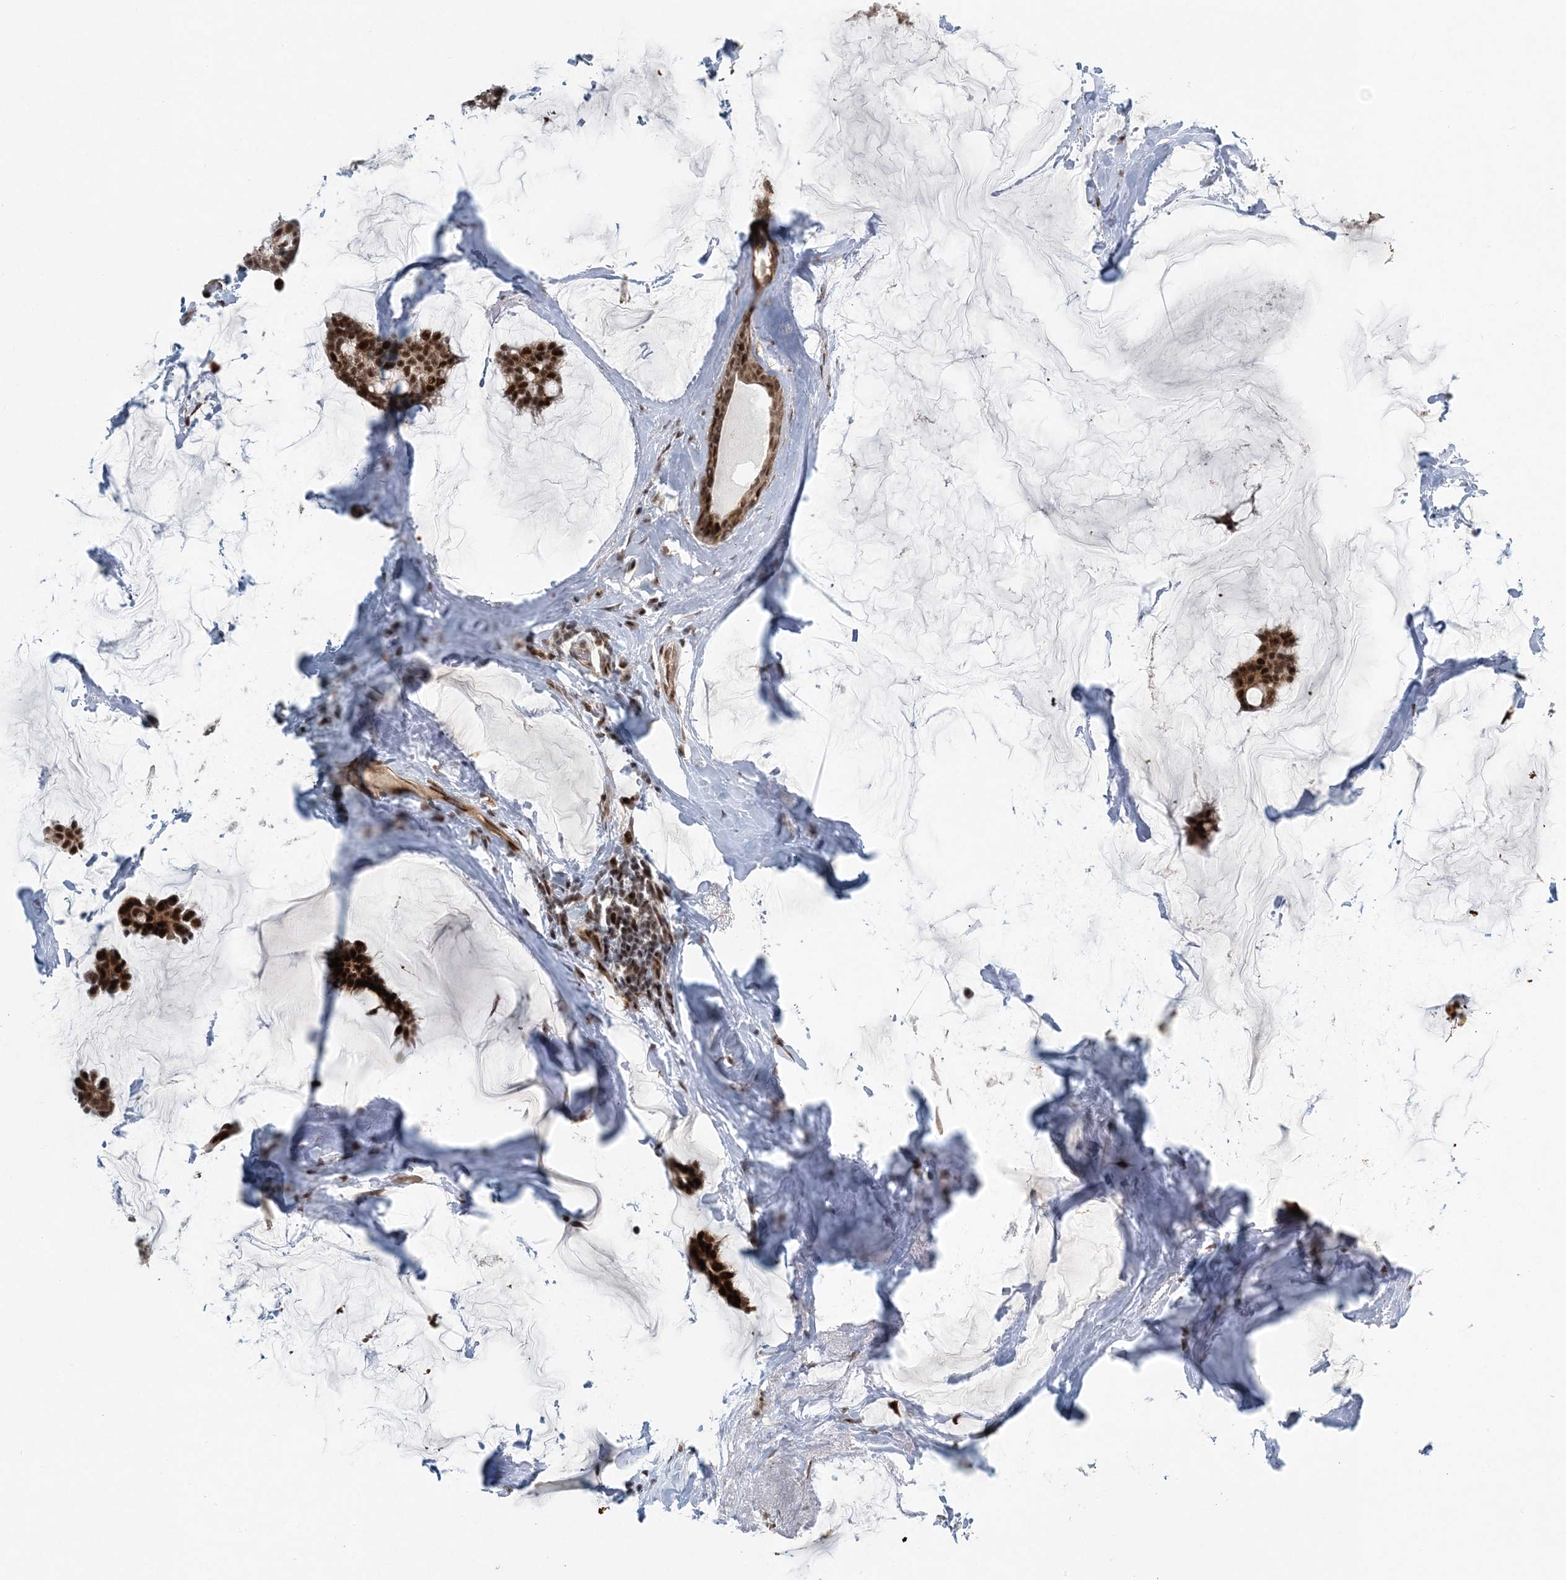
{"staining": {"intensity": "strong", "quantity": ">75%", "location": "nuclear"}, "tissue": "breast cancer", "cell_type": "Tumor cells", "image_type": "cancer", "snomed": [{"axis": "morphology", "description": "Duct carcinoma"}, {"axis": "topography", "description": "Breast"}], "caption": "Protein staining of breast cancer (invasive ductal carcinoma) tissue shows strong nuclear expression in about >75% of tumor cells. (brown staining indicates protein expression, while blue staining denotes nuclei).", "gene": "CWC22", "patient": {"sex": "female", "age": 93}}